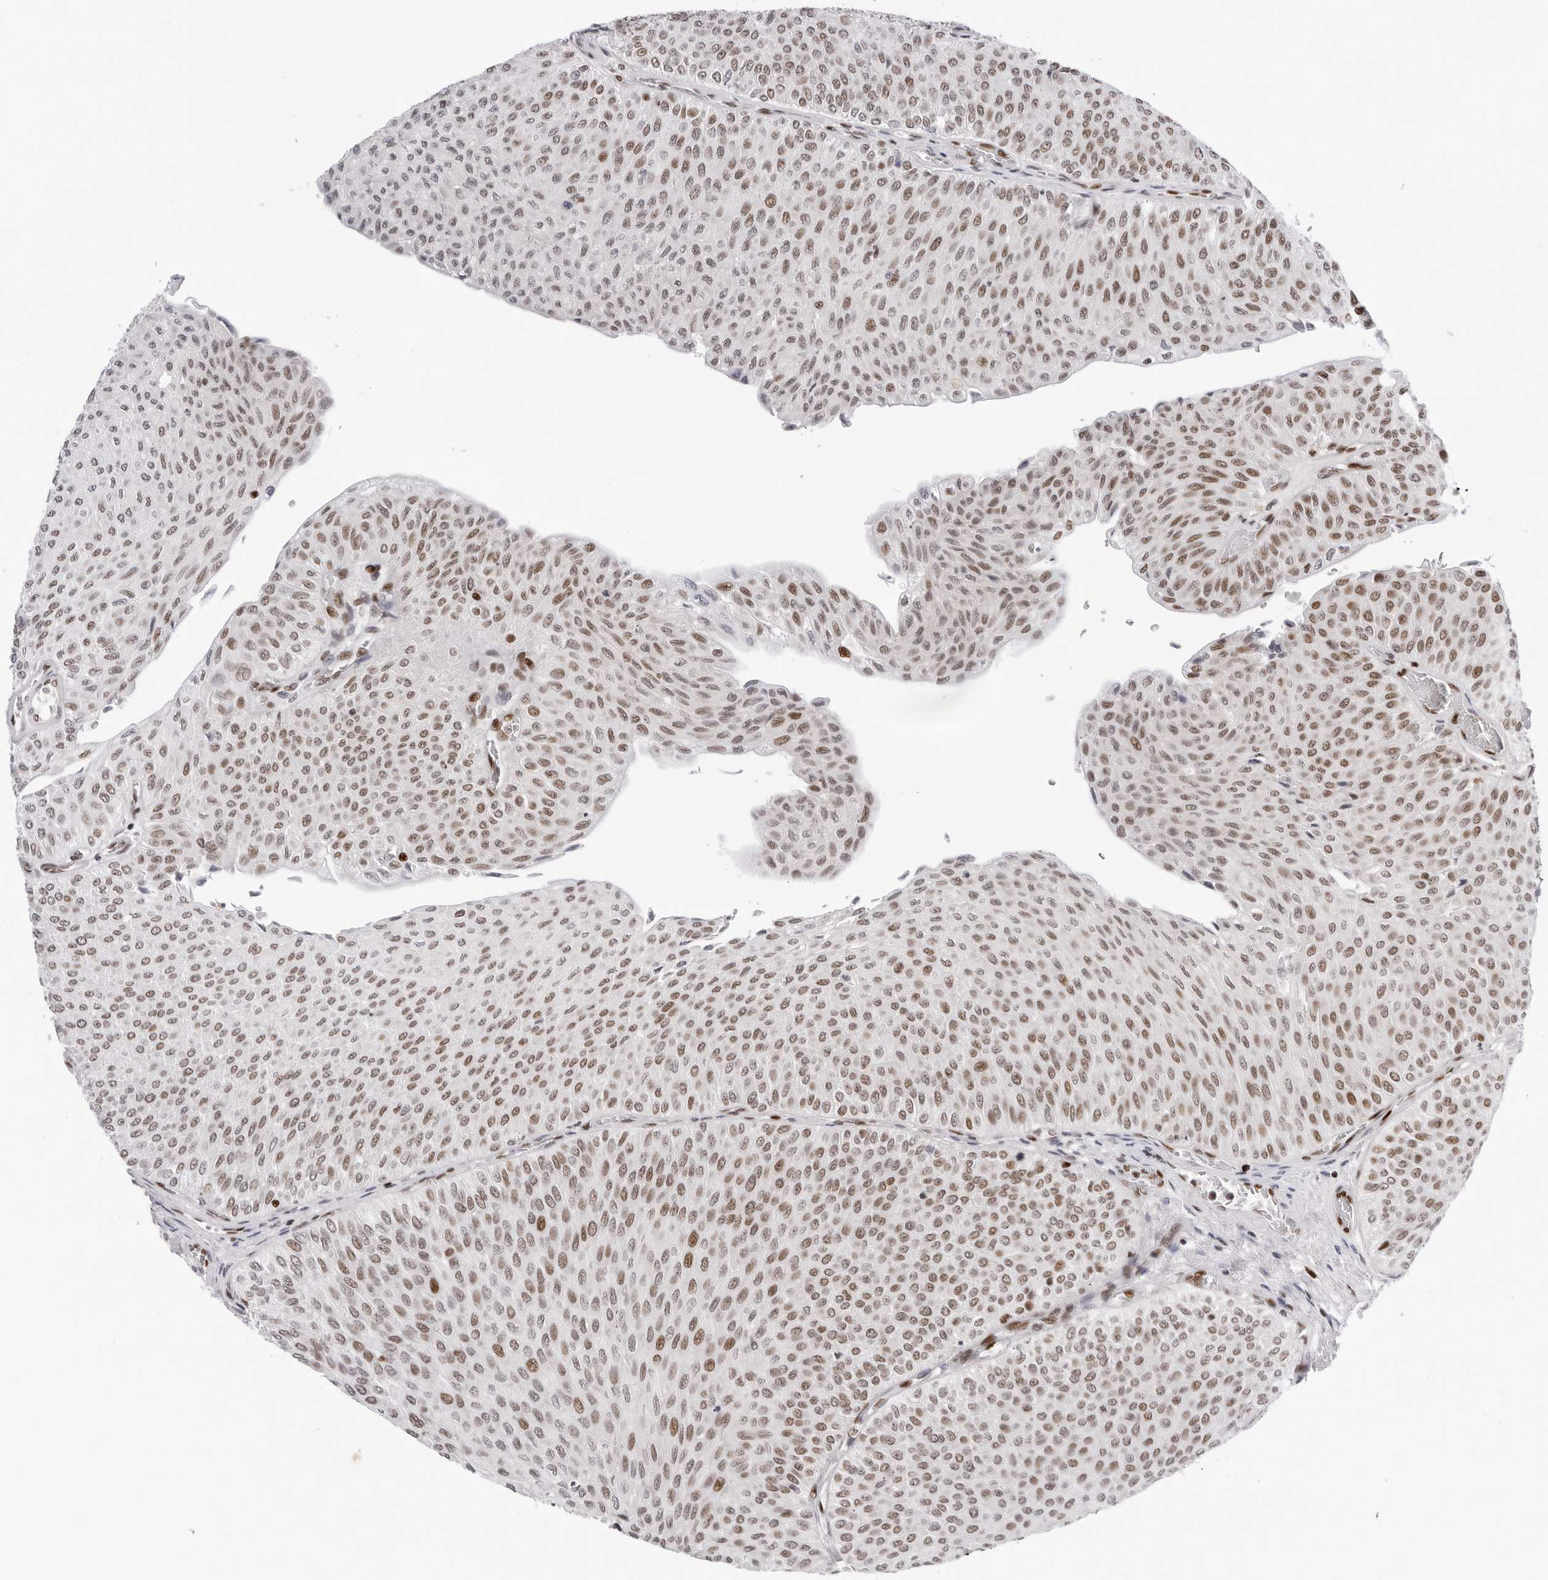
{"staining": {"intensity": "moderate", "quantity": "25%-75%", "location": "nuclear"}, "tissue": "urothelial cancer", "cell_type": "Tumor cells", "image_type": "cancer", "snomed": [{"axis": "morphology", "description": "Urothelial carcinoma, Low grade"}, {"axis": "topography", "description": "Urinary bladder"}], "caption": "Immunohistochemistry (IHC) micrograph of low-grade urothelial carcinoma stained for a protein (brown), which shows medium levels of moderate nuclear expression in approximately 25%-75% of tumor cells.", "gene": "OGG1", "patient": {"sex": "male", "age": 78}}